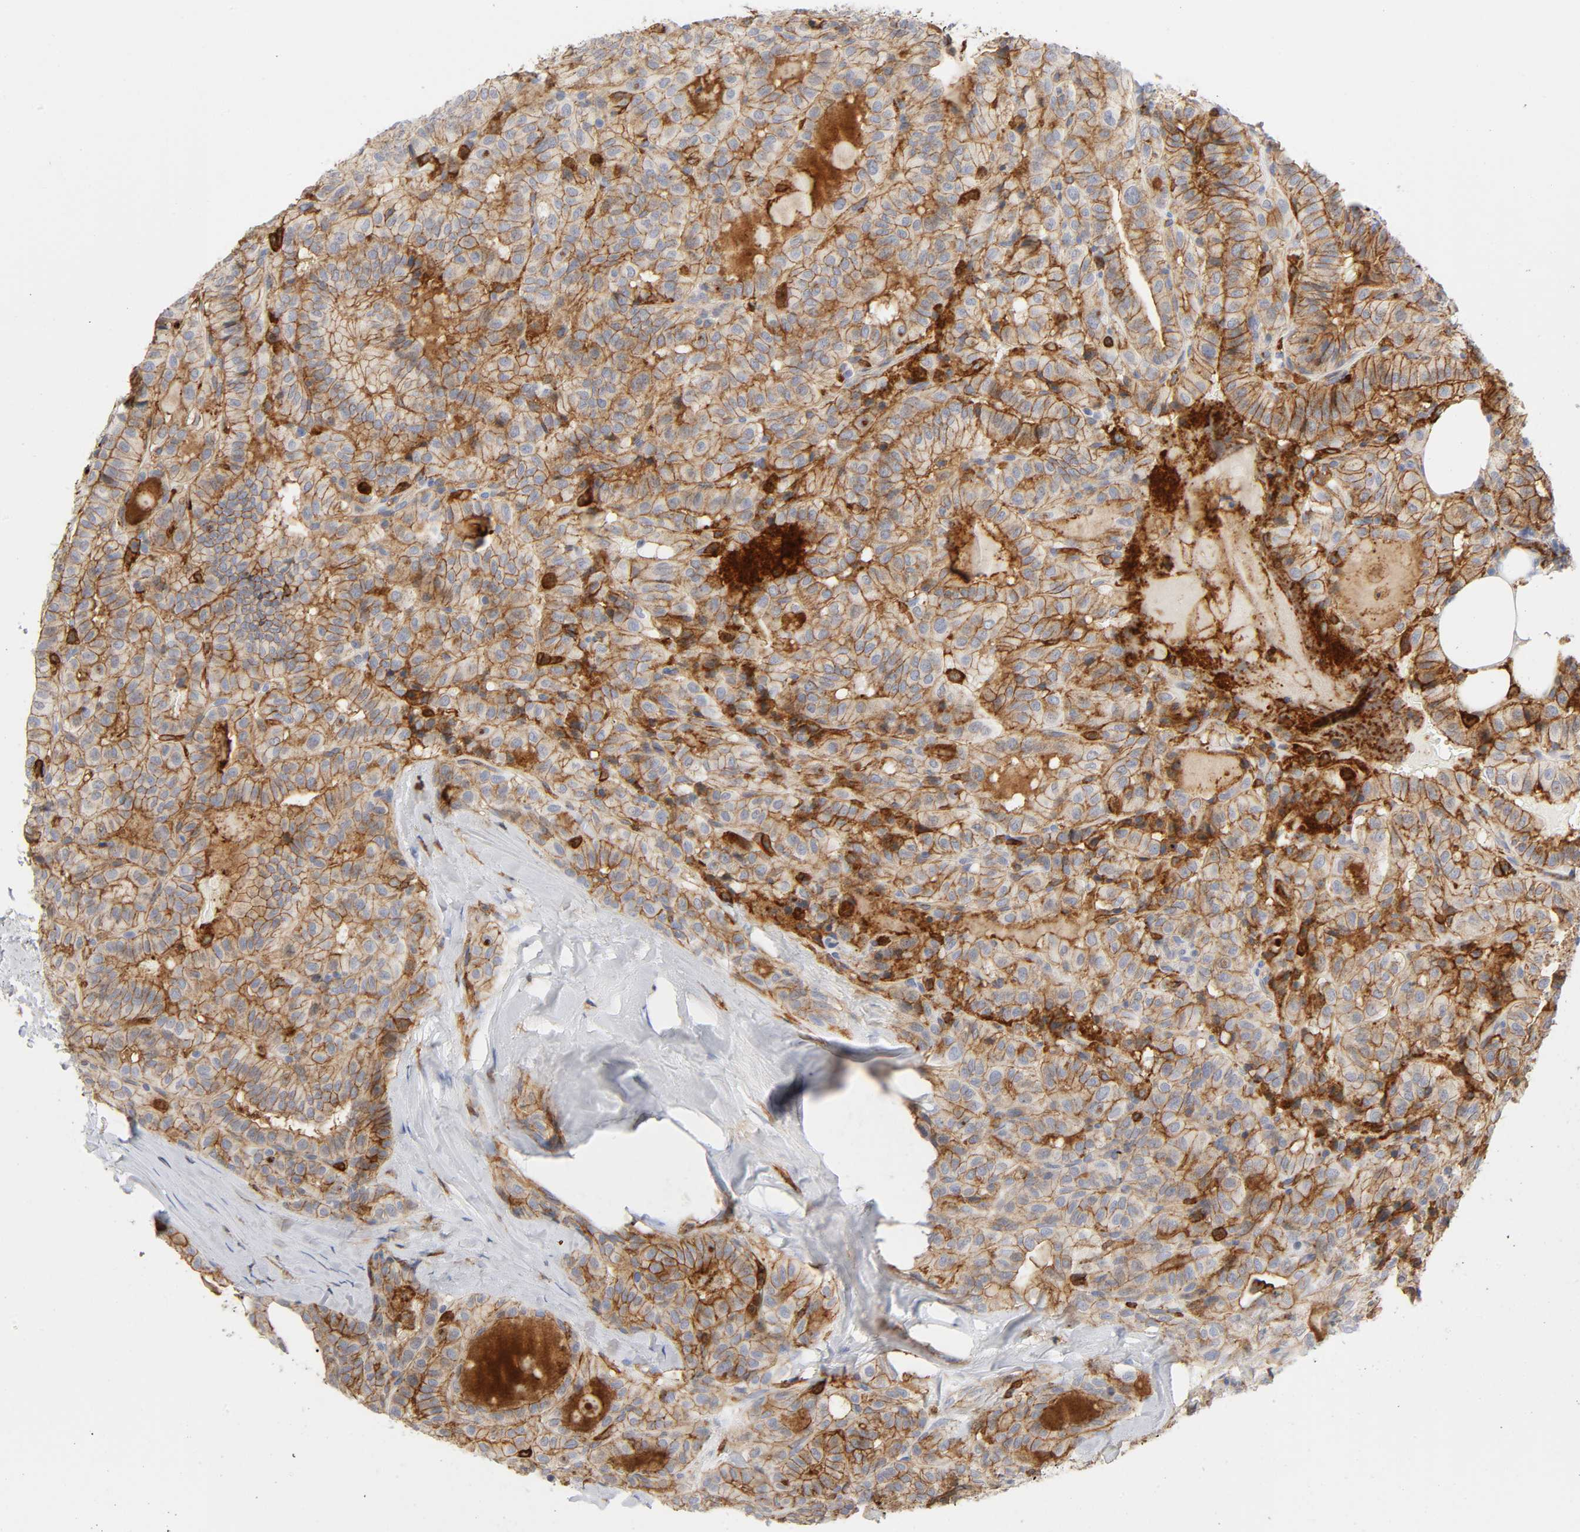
{"staining": {"intensity": "weak", "quantity": ">75%", "location": "cytoplasmic/membranous"}, "tissue": "thyroid cancer", "cell_type": "Tumor cells", "image_type": "cancer", "snomed": [{"axis": "morphology", "description": "Papillary adenocarcinoma, NOS"}, {"axis": "topography", "description": "Thyroid gland"}], "caption": "Protein analysis of thyroid cancer (papillary adenocarcinoma) tissue demonstrates weak cytoplasmic/membranous staining in about >75% of tumor cells. The protein is shown in brown color, while the nuclei are stained blue.", "gene": "LYN", "patient": {"sex": "male", "age": 77}}